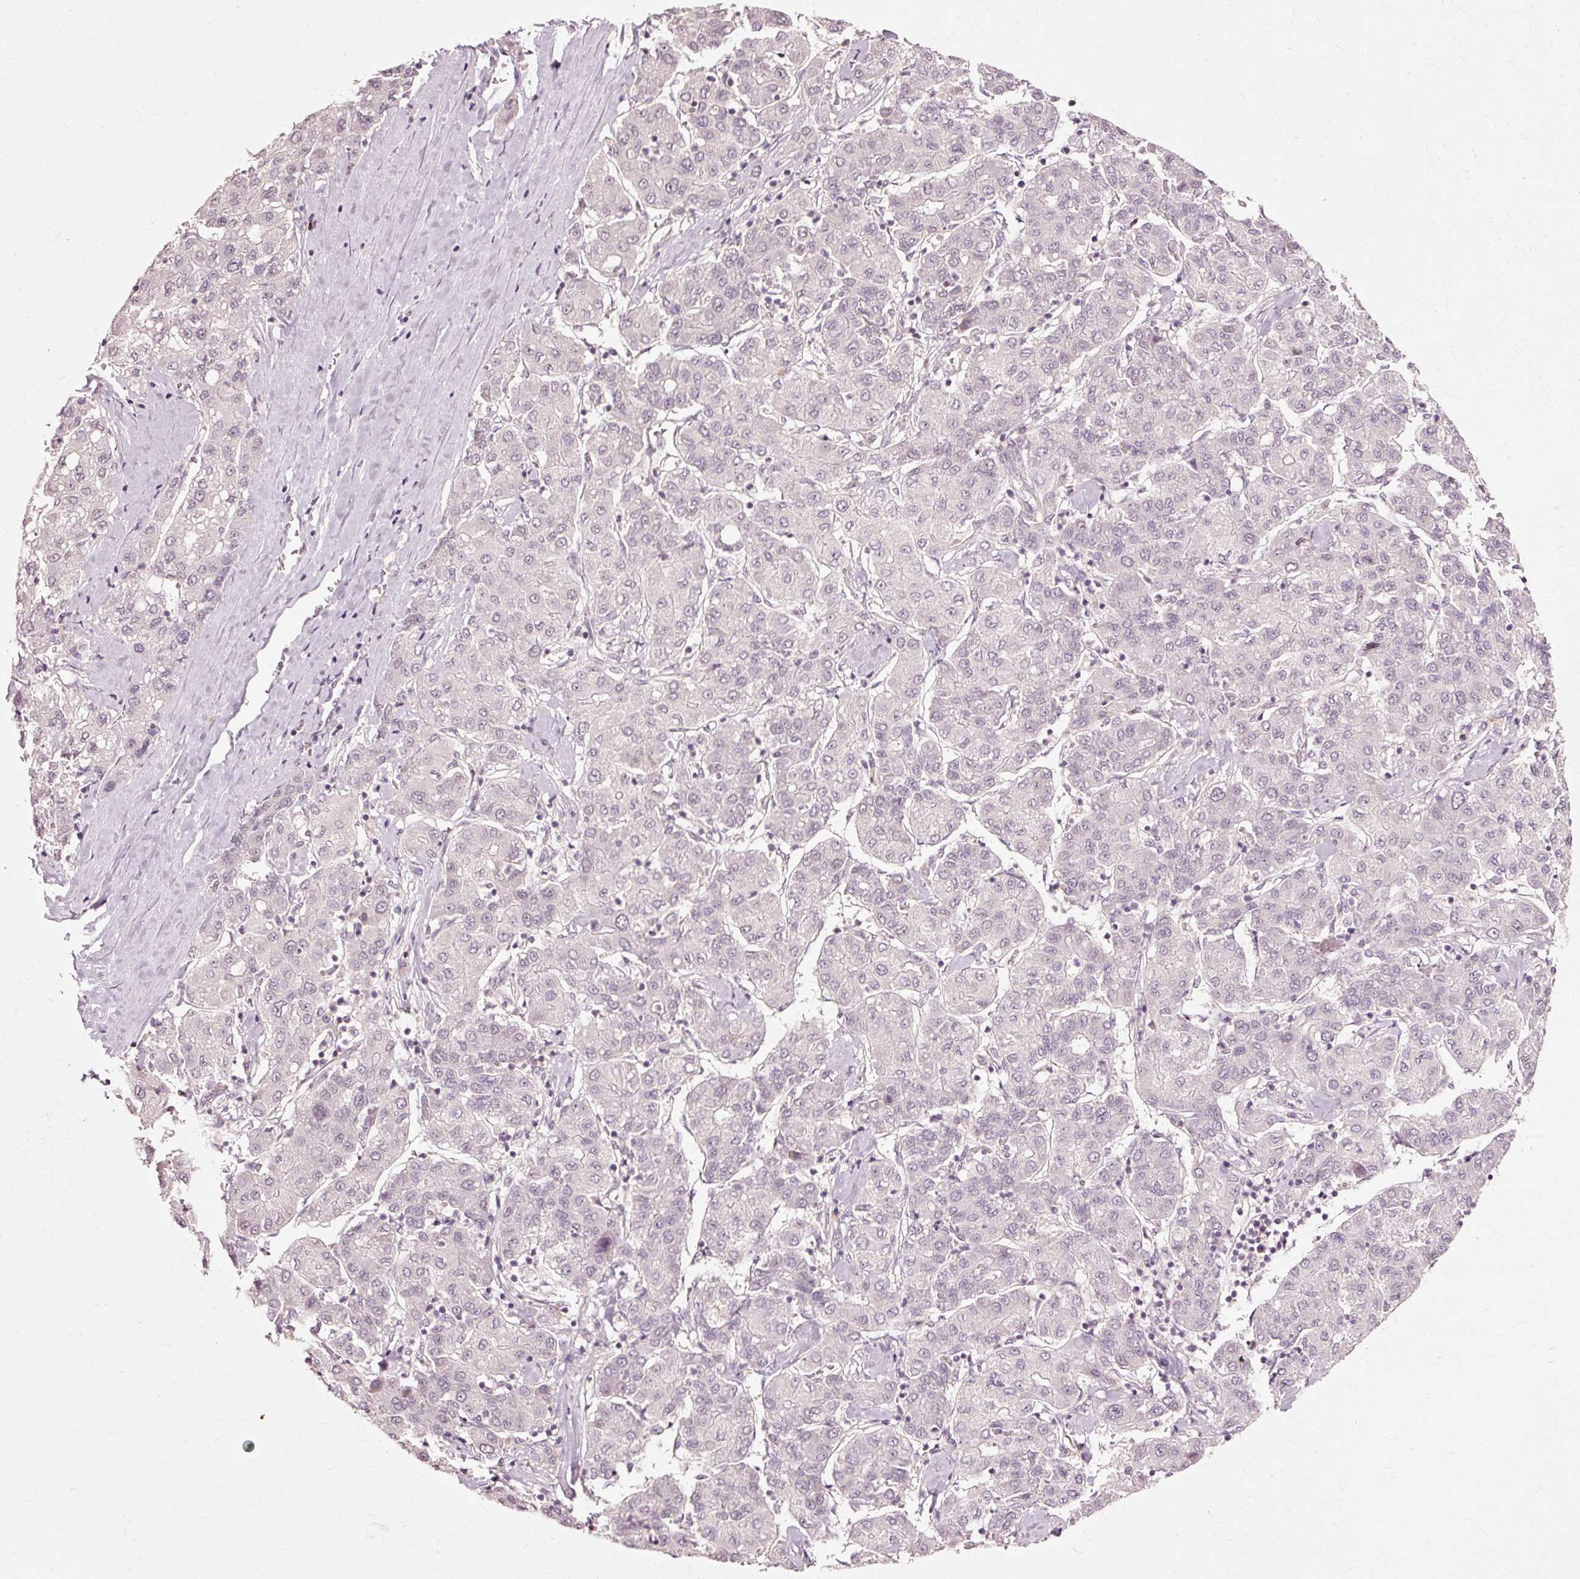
{"staining": {"intensity": "negative", "quantity": "none", "location": "none"}, "tissue": "liver cancer", "cell_type": "Tumor cells", "image_type": "cancer", "snomed": [{"axis": "morphology", "description": "Carcinoma, Hepatocellular, NOS"}, {"axis": "topography", "description": "Liver"}], "caption": "An IHC image of liver hepatocellular carcinoma is shown. There is no staining in tumor cells of liver hepatocellular carcinoma.", "gene": "RGPD5", "patient": {"sex": "male", "age": 65}}